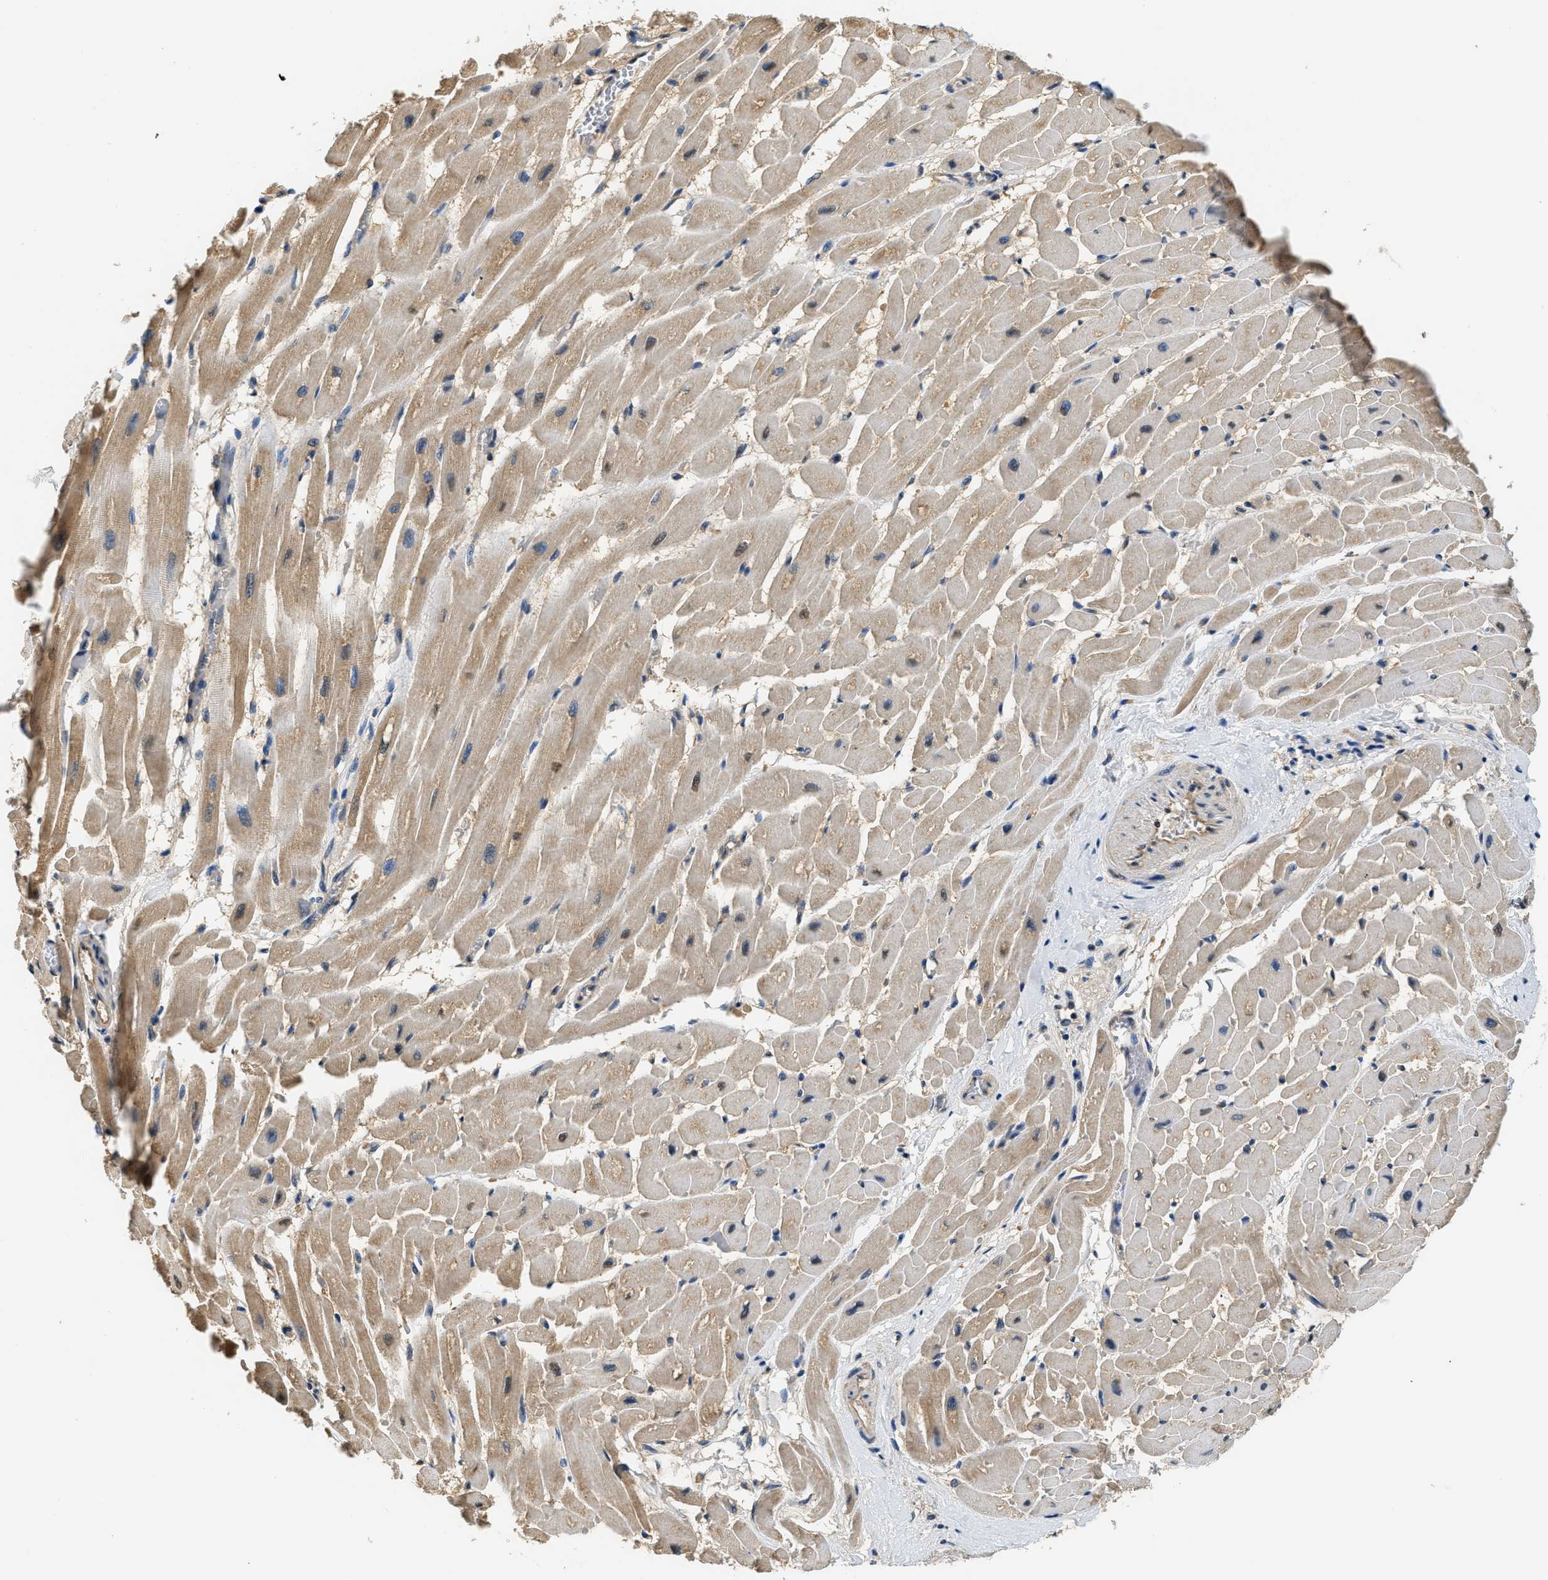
{"staining": {"intensity": "moderate", "quantity": ">75%", "location": "cytoplasmic/membranous"}, "tissue": "heart muscle", "cell_type": "Cardiomyocytes", "image_type": "normal", "snomed": [{"axis": "morphology", "description": "Normal tissue, NOS"}, {"axis": "topography", "description": "Heart"}], "caption": "Human heart muscle stained for a protein (brown) displays moderate cytoplasmic/membranous positive staining in about >75% of cardiomyocytes.", "gene": "BCL7C", "patient": {"sex": "male", "age": 45}}